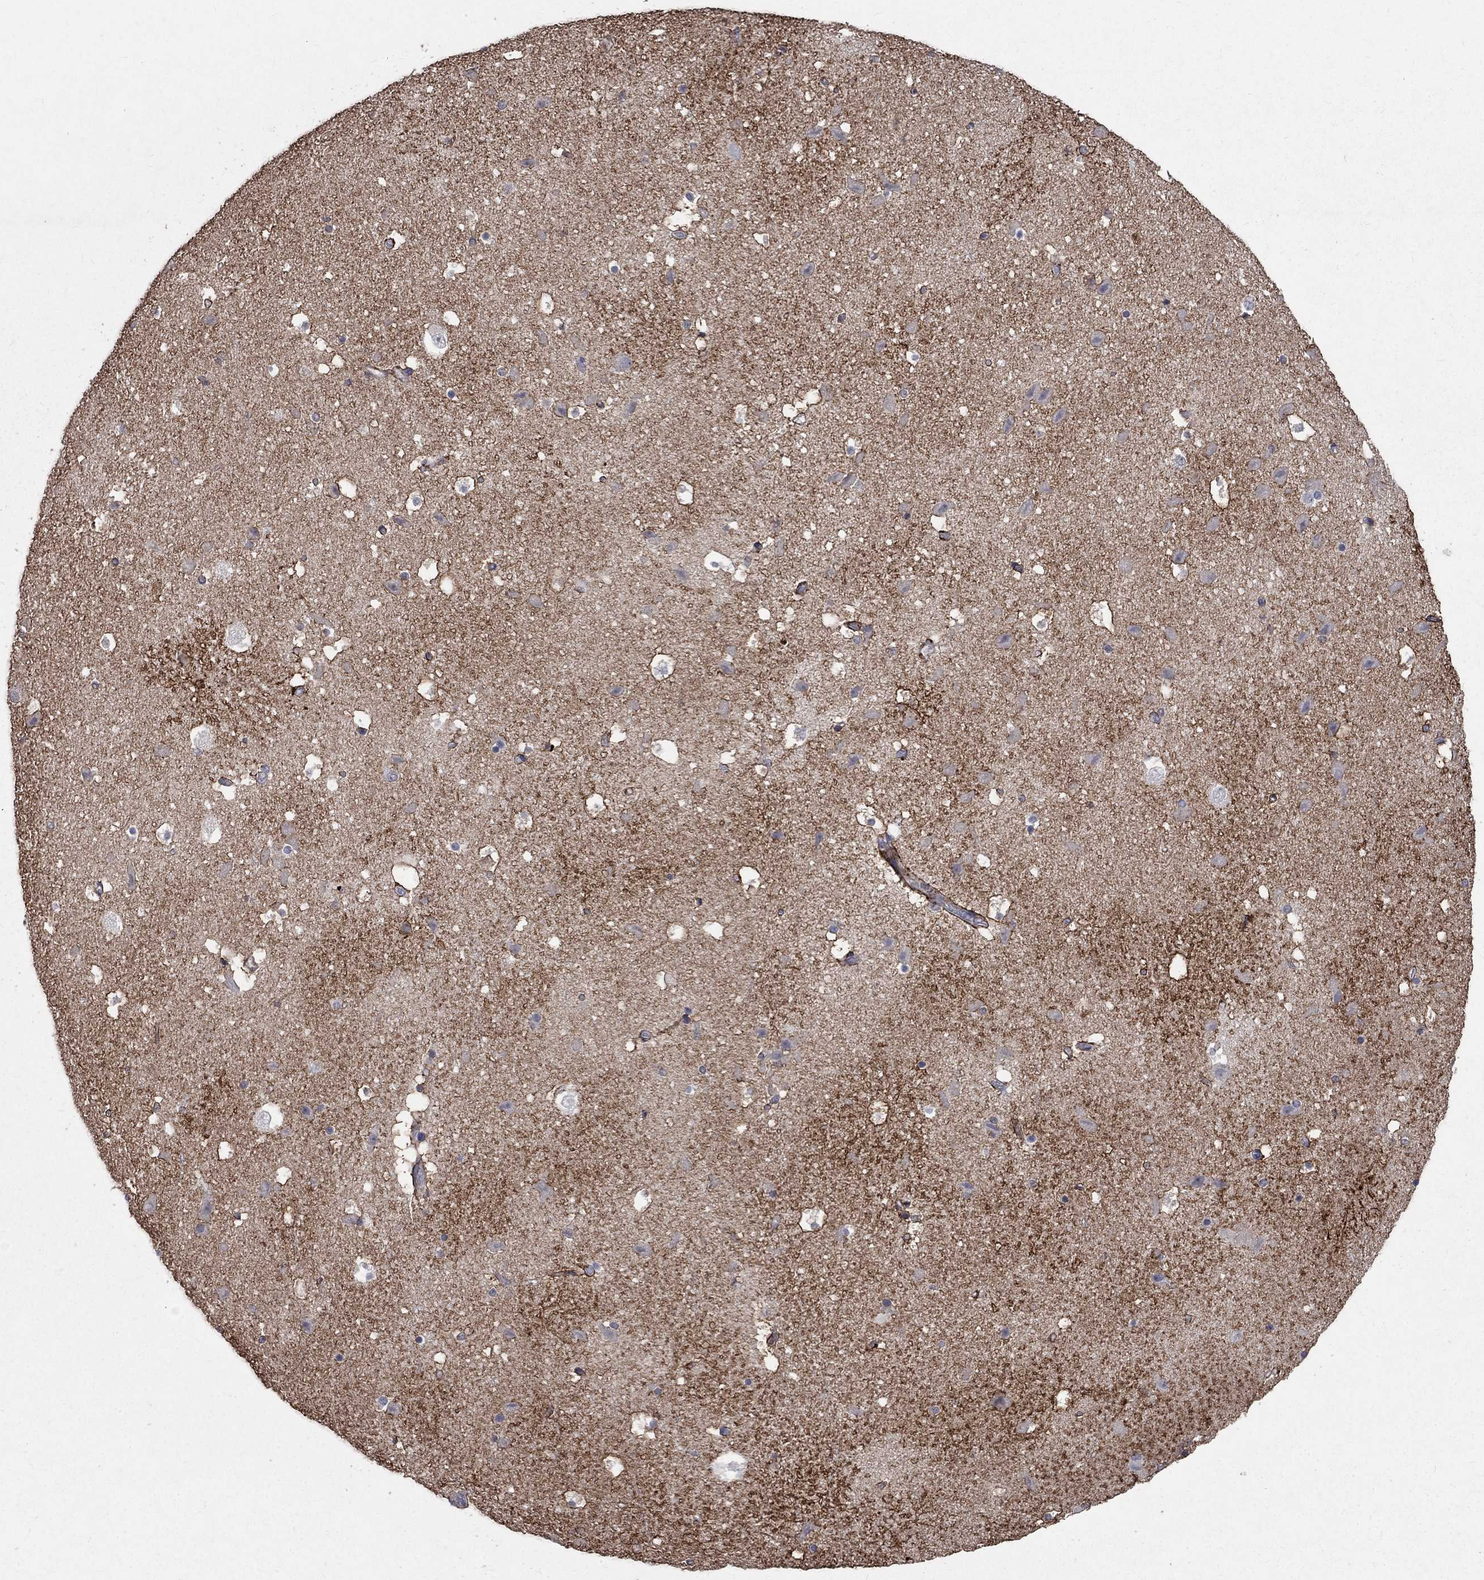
{"staining": {"intensity": "negative", "quantity": "none", "location": "none"}, "tissue": "hippocampus", "cell_type": "Glial cells", "image_type": "normal", "snomed": [{"axis": "morphology", "description": "Normal tissue, NOS"}, {"axis": "topography", "description": "Hippocampus"}], "caption": "This is a image of immunohistochemistry (IHC) staining of benign hippocampus, which shows no positivity in glial cells.", "gene": "CHST5", "patient": {"sex": "male", "age": 51}}